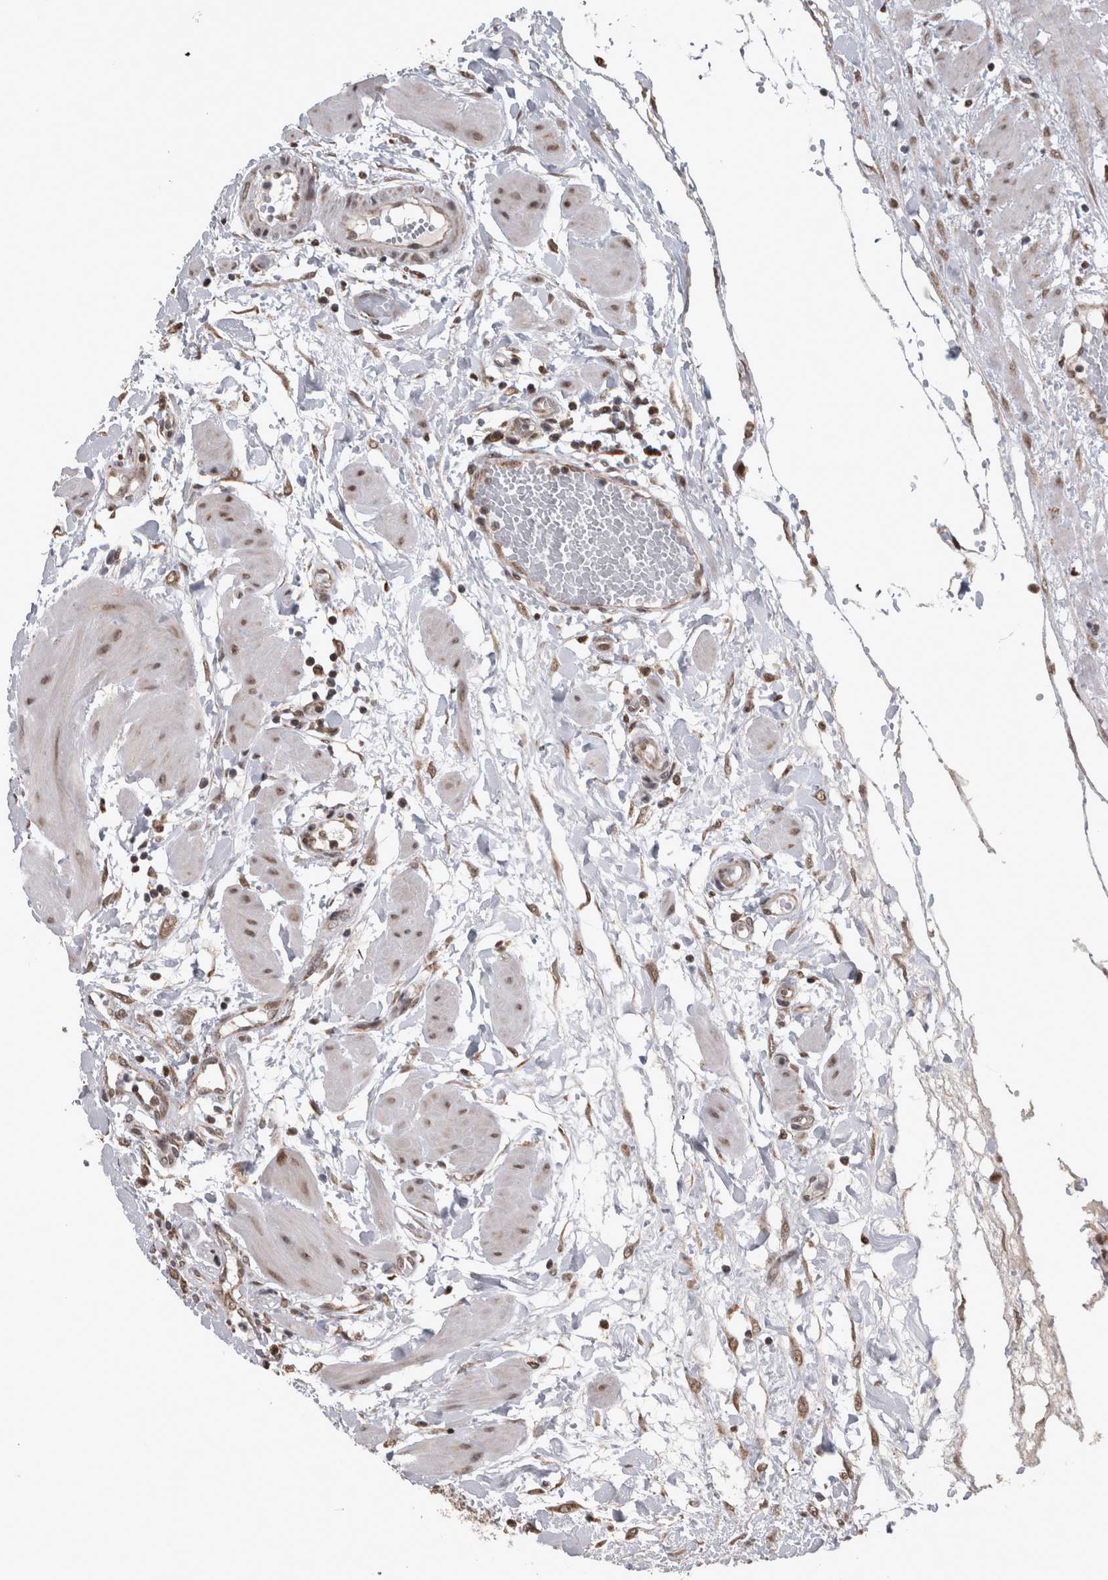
{"staining": {"intensity": "moderate", "quantity": ">75%", "location": "cytoplasmic/membranous"}, "tissue": "fallopian tube", "cell_type": "Glandular cells", "image_type": "normal", "snomed": [{"axis": "morphology", "description": "Normal tissue, NOS"}, {"axis": "topography", "description": "Fallopian tube"}, {"axis": "topography", "description": "Placenta"}], "caption": "A brown stain shows moderate cytoplasmic/membranous expression of a protein in glandular cells of benign human fallopian tube.", "gene": "OR2K2", "patient": {"sex": "female", "age": 32}}